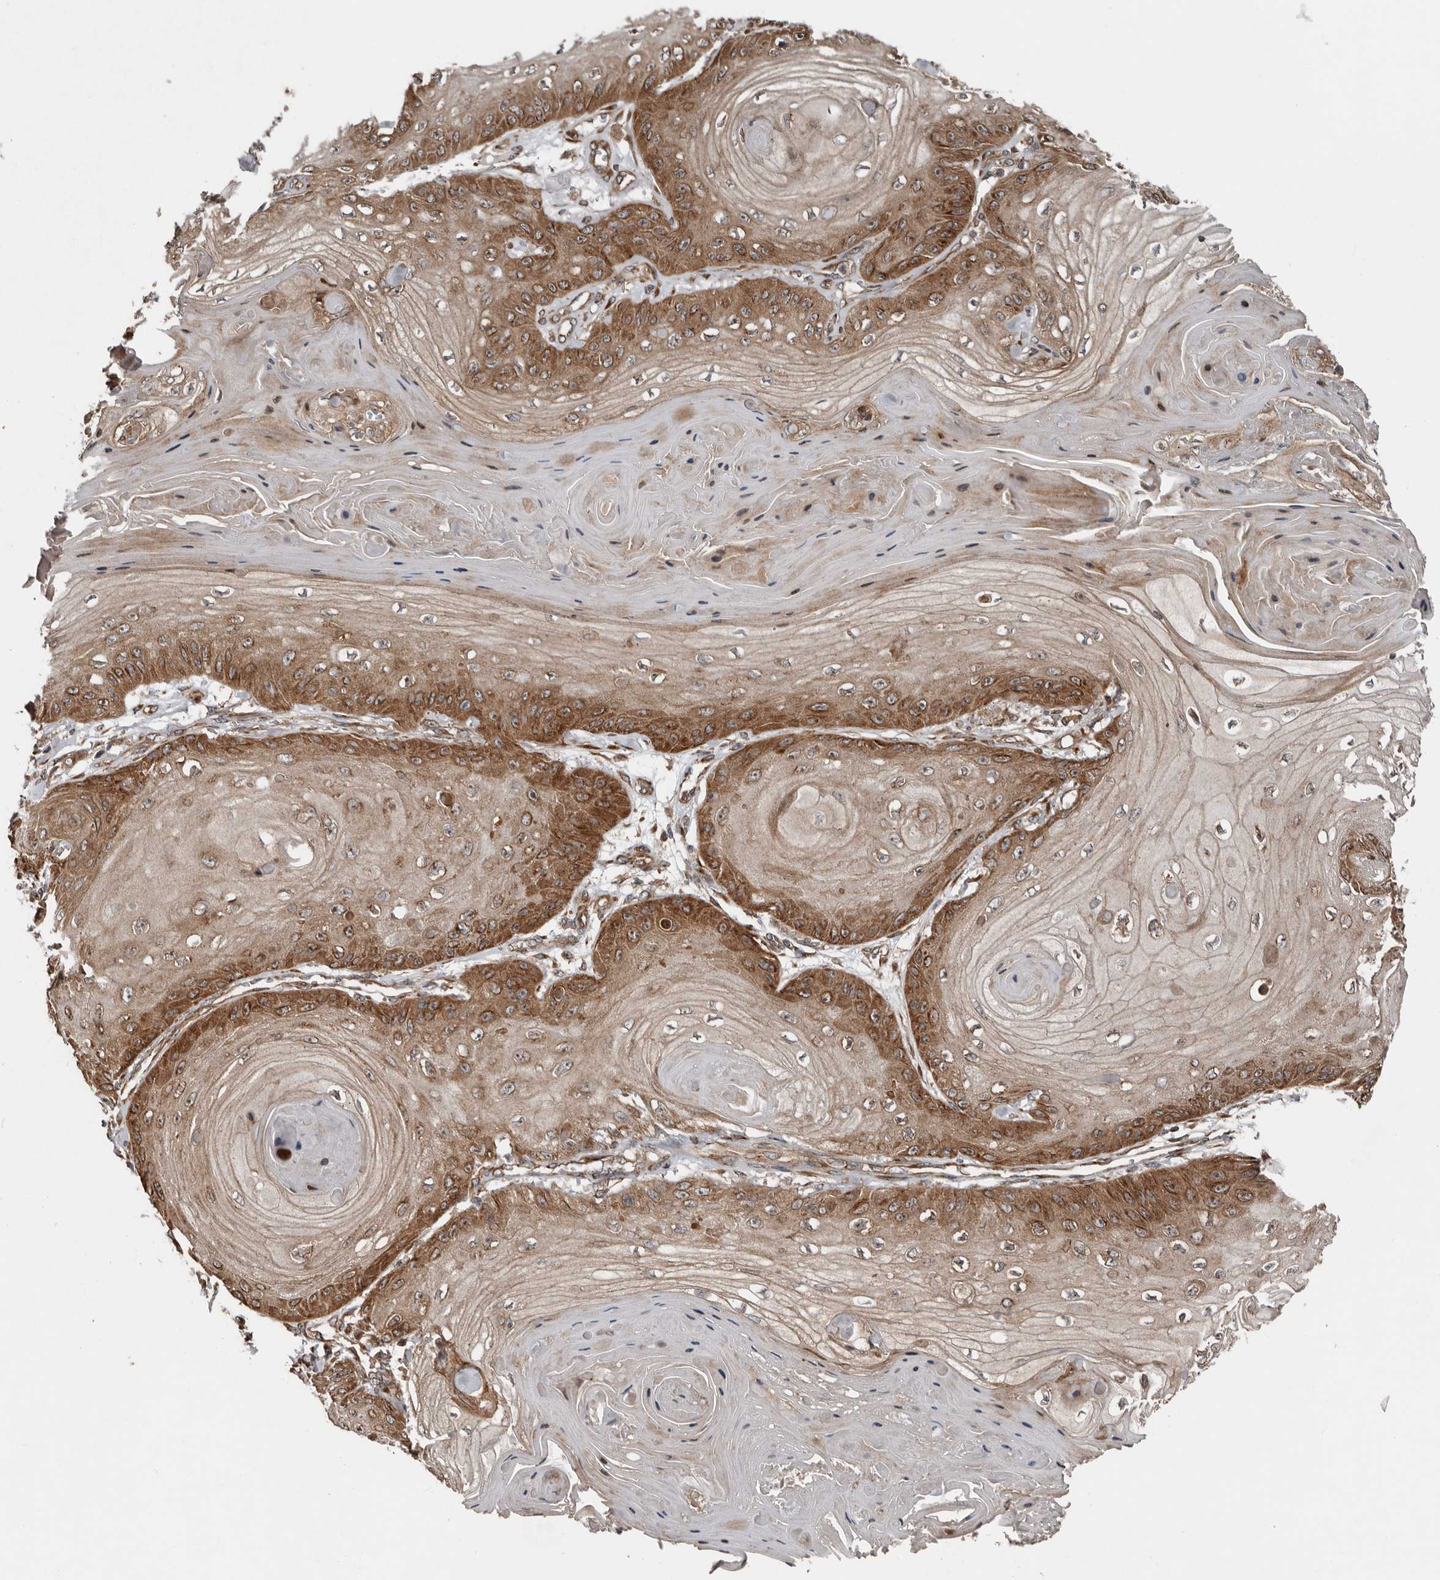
{"staining": {"intensity": "moderate", "quantity": ">75%", "location": "cytoplasmic/membranous"}, "tissue": "skin cancer", "cell_type": "Tumor cells", "image_type": "cancer", "snomed": [{"axis": "morphology", "description": "Squamous cell carcinoma, NOS"}, {"axis": "topography", "description": "Skin"}], "caption": "An image of skin cancer stained for a protein demonstrates moderate cytoplasmic/membranous brown staining in tumor cells. (brown staining indicates protein expression, while blue staining denotes nuclei).", "gene": "CCDC190", "patient": {"sex": "male", "age": 74}}